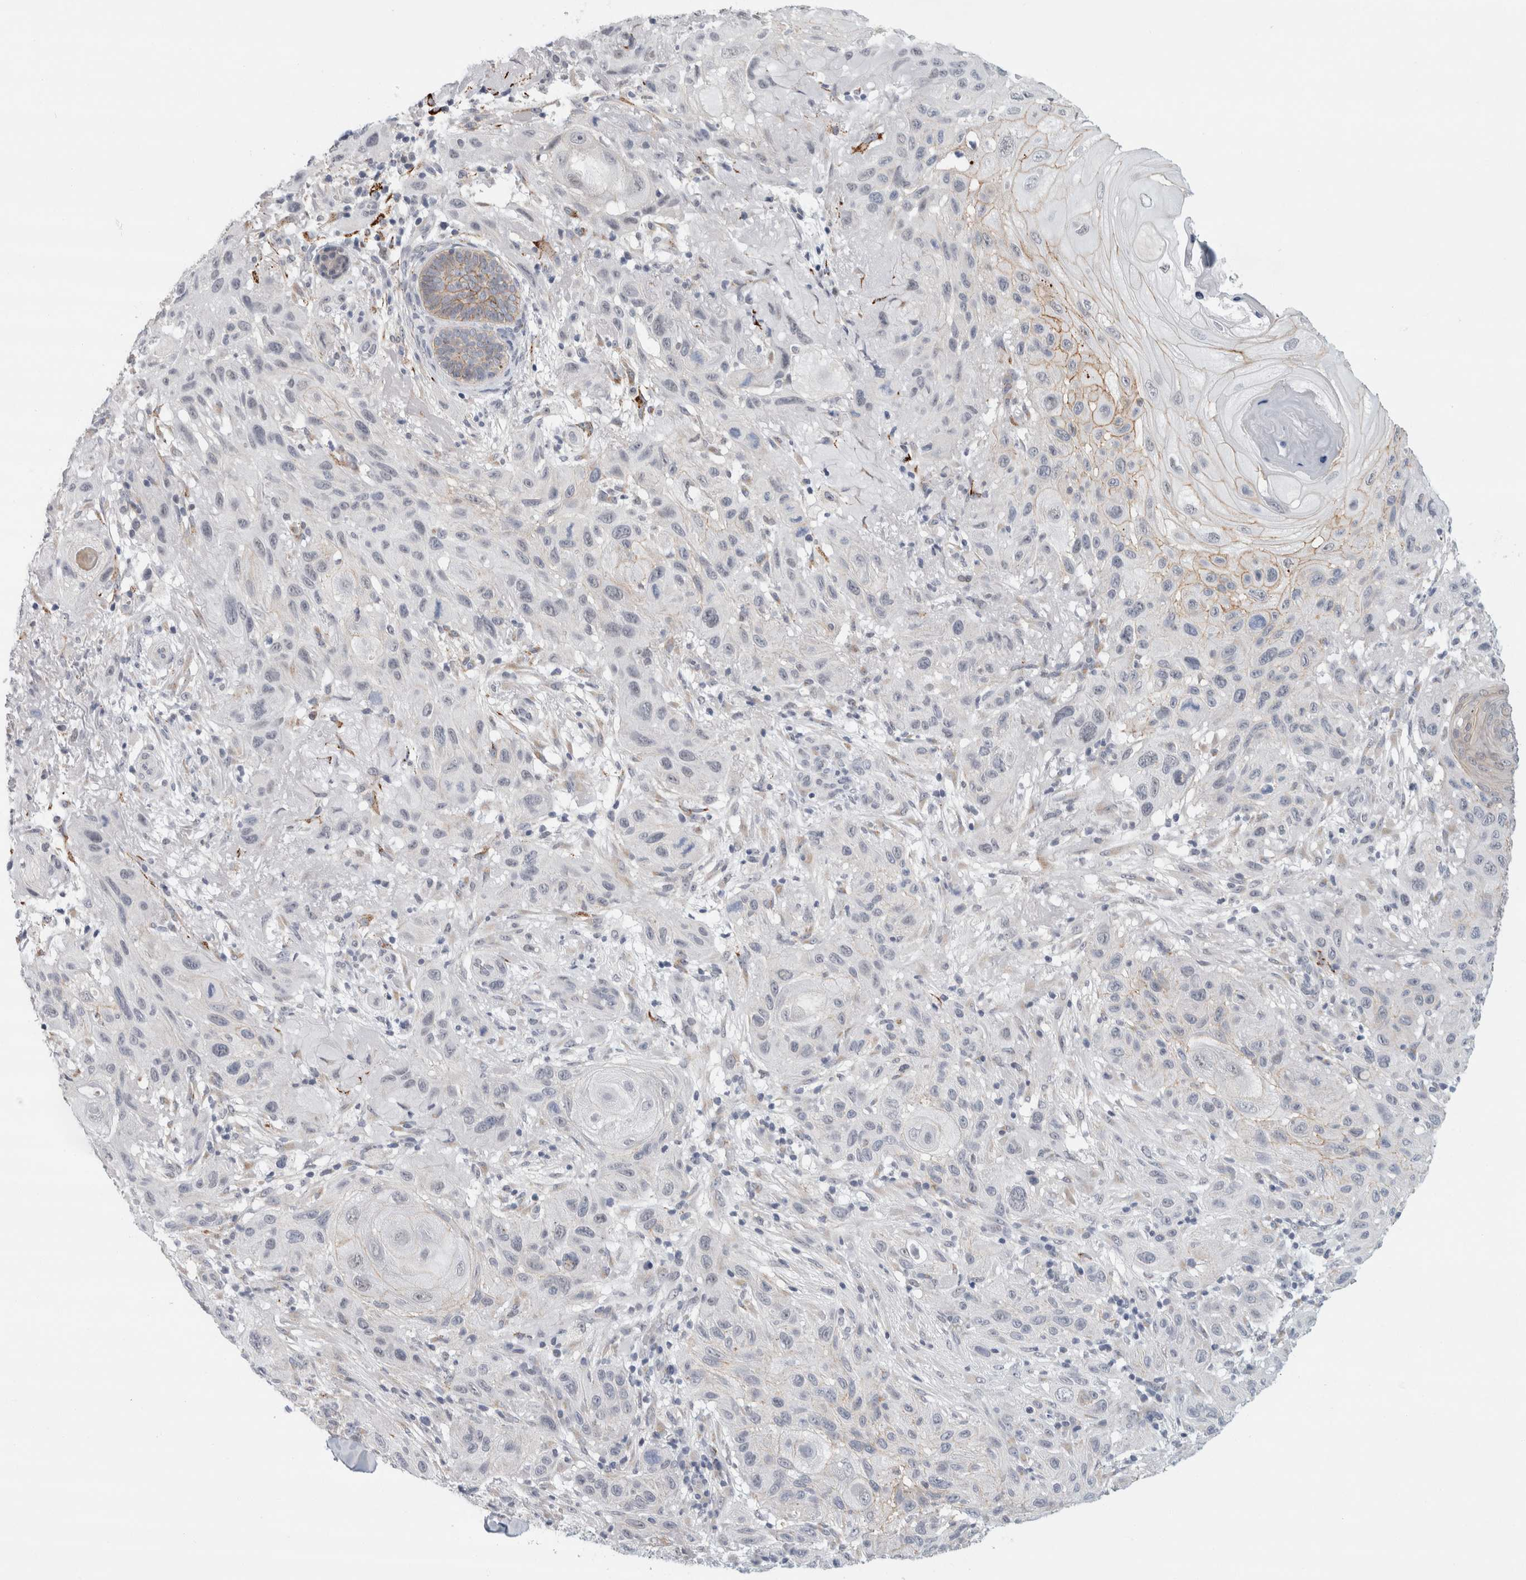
{"staining": {"intensity": "negative", "quantity": "none", "location": "none"}, "tissue": "skin cancer", "cell_type": "Tumor cells", "image_type": "cancer", "snomed": [{"axis": "morphology", "description": "Normal tissue, NOS"}, {"axis": "morphology", "description": "Squamous cell carcinoma, NOS"}, {"axis": "topography", "description": "Skin"}], "caption": "Human skin cancer stained for a protein using immunohistochemistry shows no expression in tumor cells.", "gene": "NIPA1", "patient": {"sex": "female", "age": 96}}